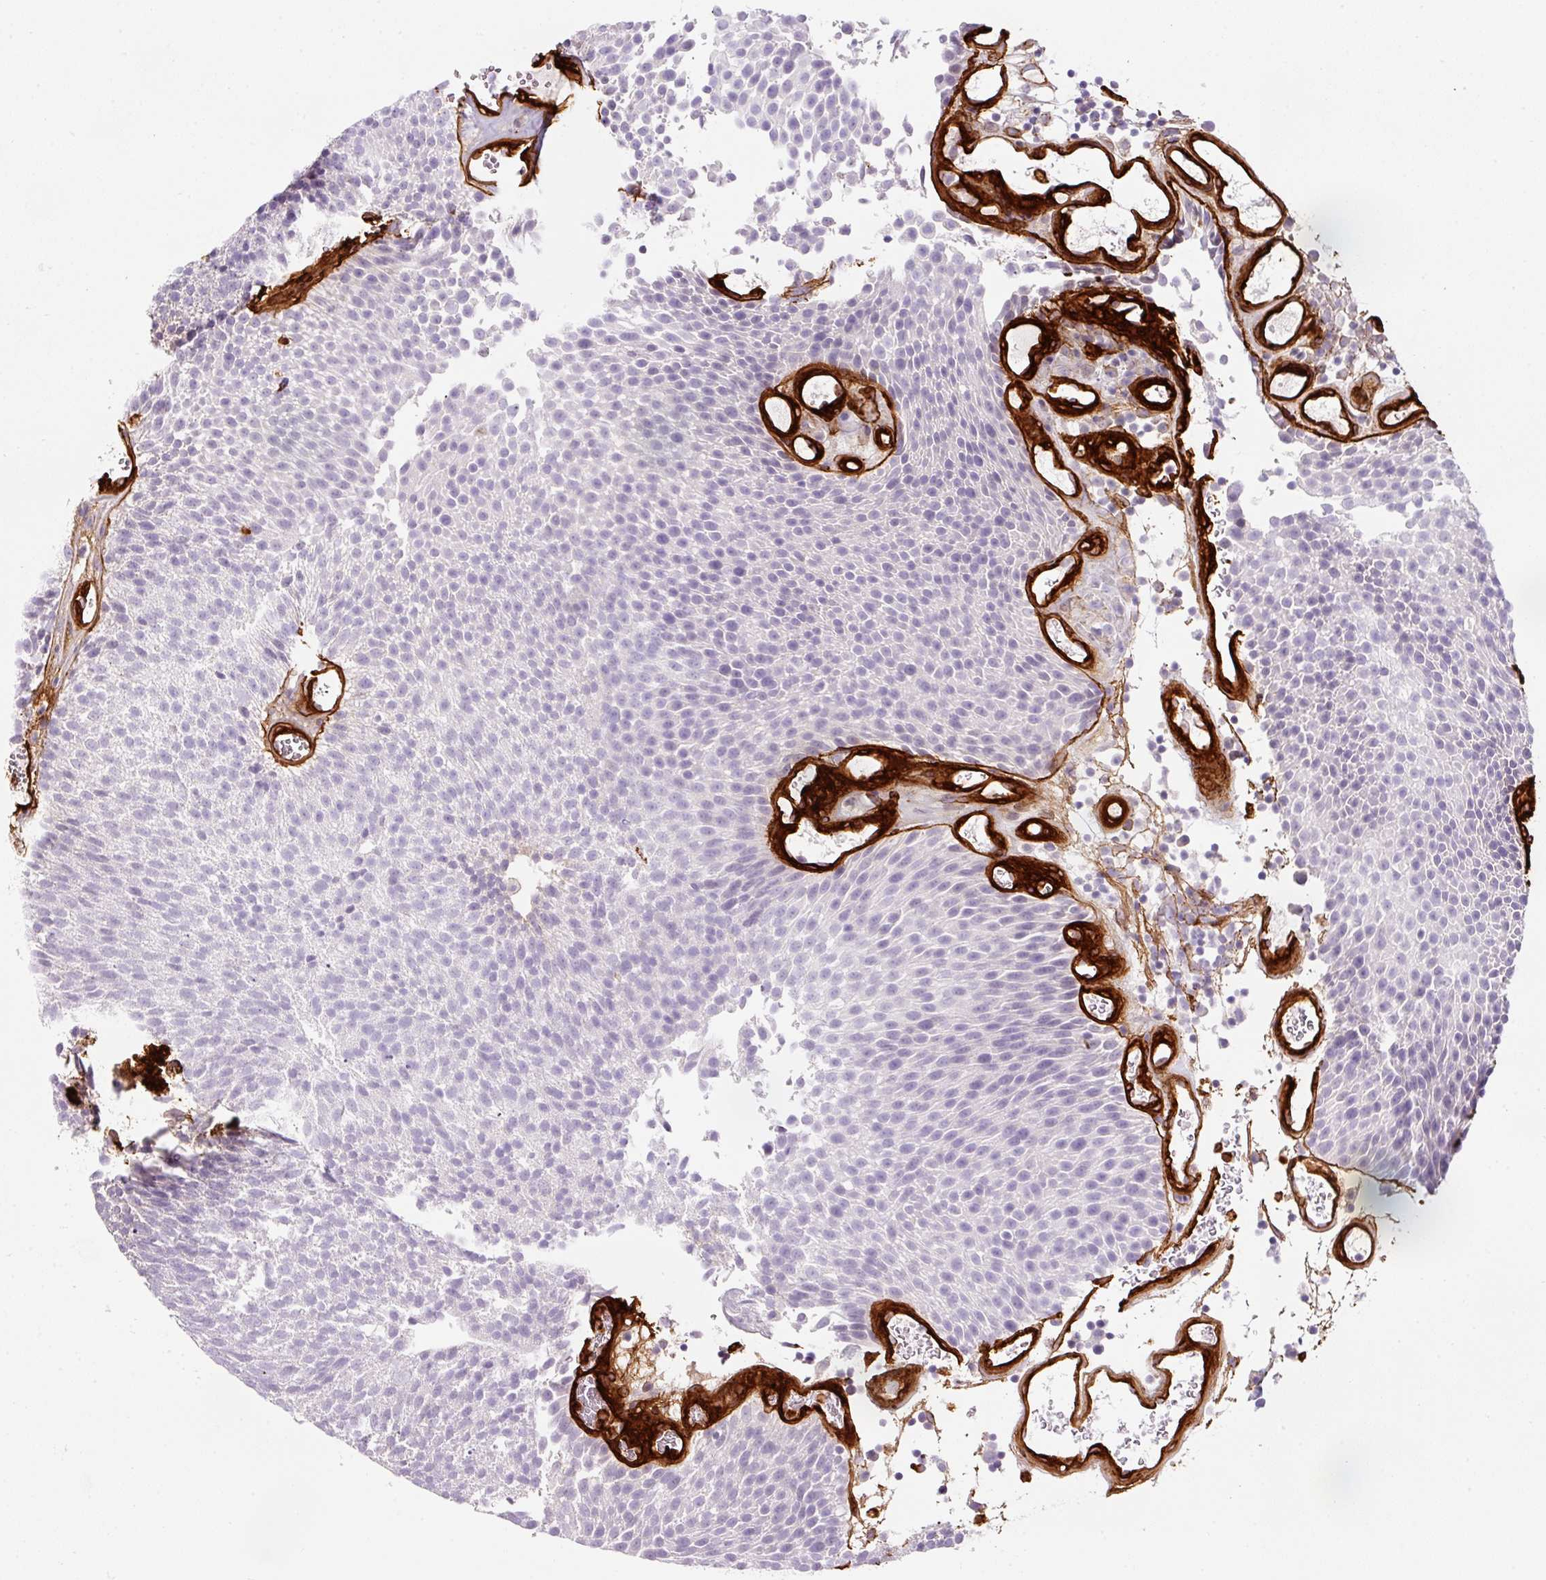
{"staining": {"intensity": "negative", "quantity": "none", "location": "none"}, "tissue": "urothelial cancer", "cell_type": "Tumor cells", "image_type": "cancer", "snomed": [{"axis": "morphology", "description": "Urothelial carcinoma, Low grade"}, {"axis": "topography", "description": "Urinary bladder"}], "caption": "There is no significant positivity in tumor cells of low-grade urothelial carcinoma.", "gene": "LOXL4", "patient": {"sex": "female", "age": 79}}